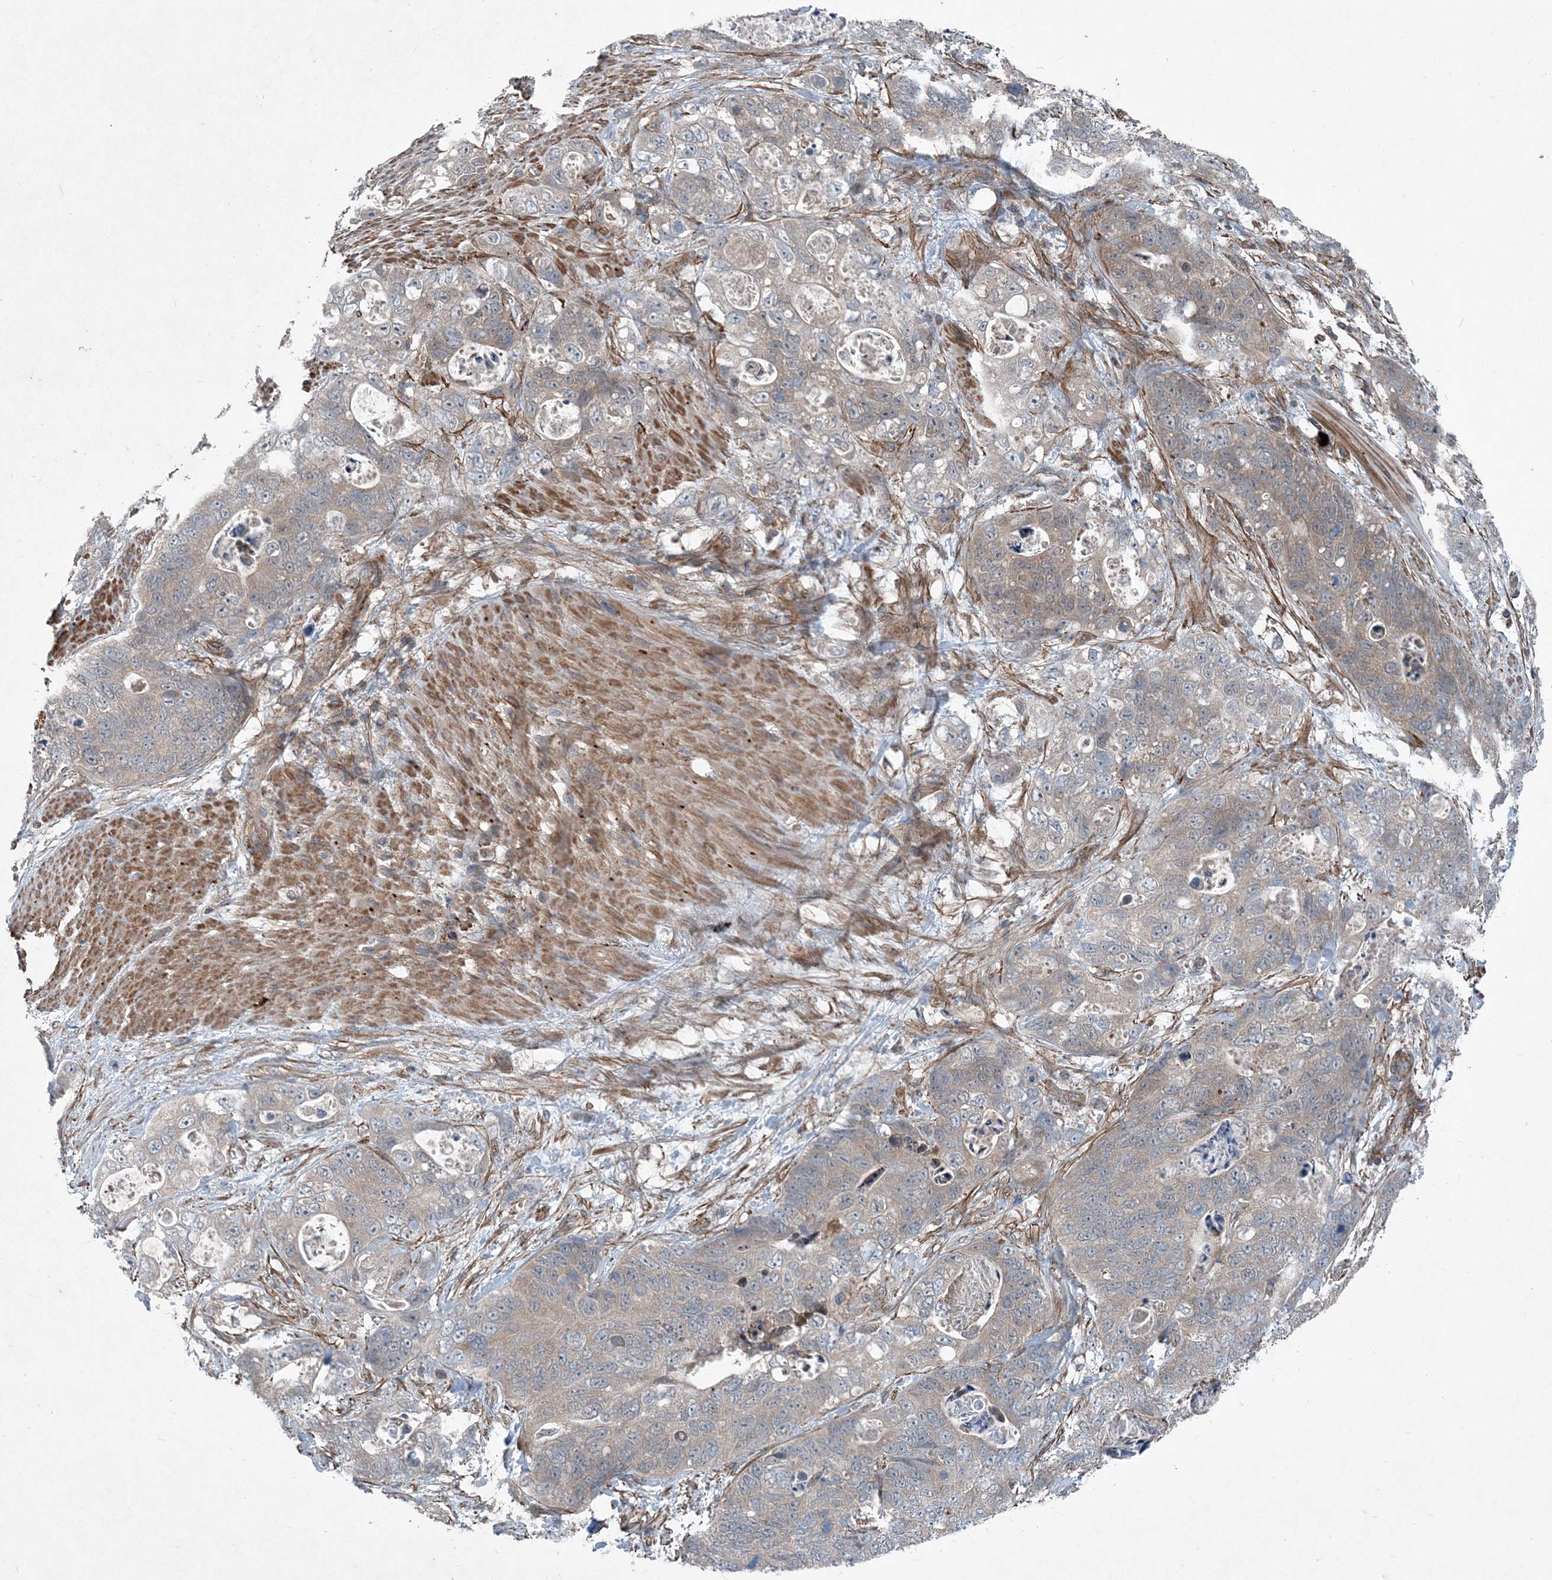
{"staining": {"intensity": "weak", "quantity": "<25%", "location": "cytoplasmic/membranous"}, "tissue": "stomach cancer", "cell_type": "Tumor cells", "image_type": "cancer", "snomed": [{"axis": "morphology", "description": "Normal tissue, NOS"}, {"axis": "morphology", "description": "Adenocarcinoma, NOS"}, {"axis": "topography", "description": "Stomach"}], "caption": "Stomach cancer (adenocarcinoma) was stained to show a protein in brown. There is no significant positivity in tumor cells. The staining was performed using DAB to visualize the protein expression in brown, while the nuclei were stained in blue with hematoxylin (Magnification: 20x).", "gene": "NDUFA2", "patient": {"sex": "female", "age": 89}}